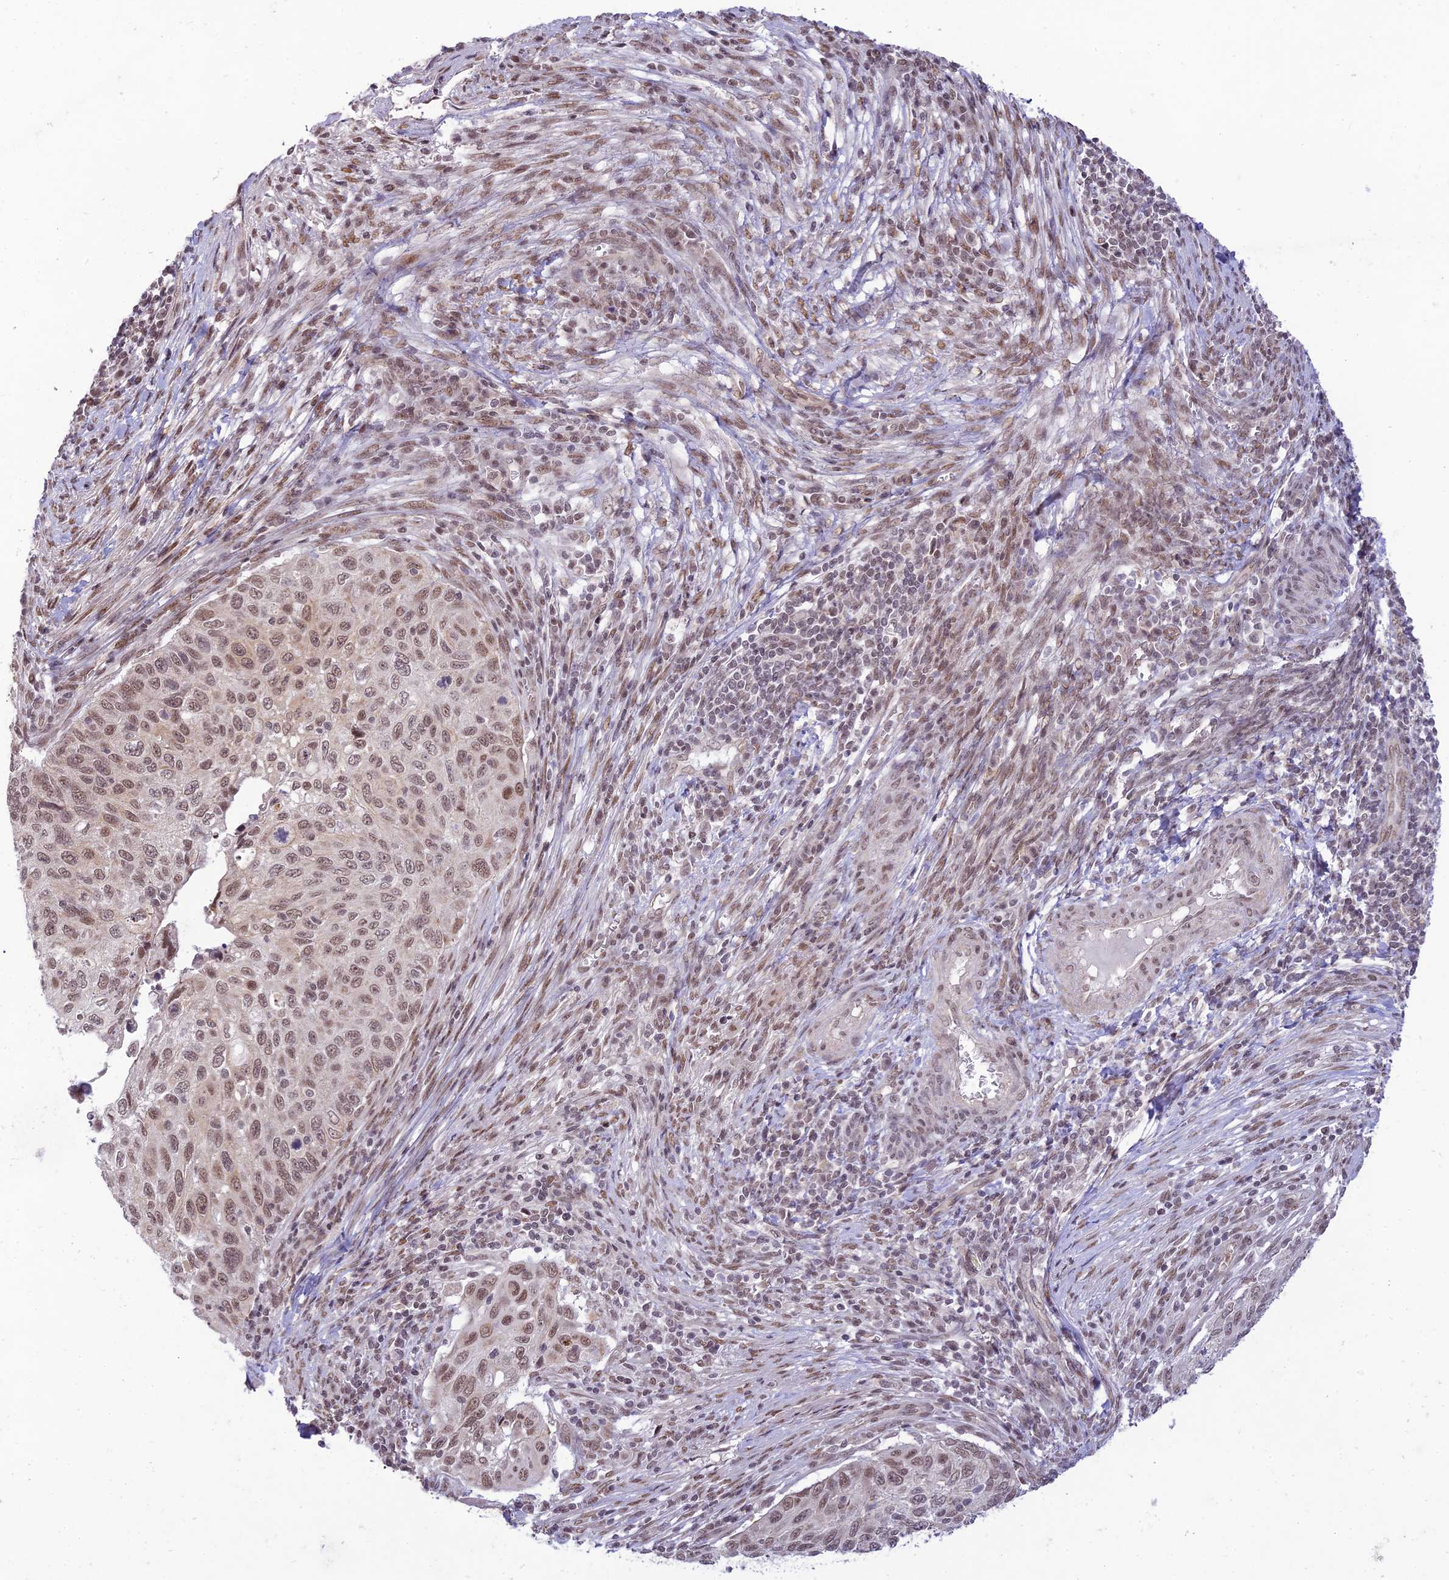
{"staining": {"intensity": "moderate", "quantity": ">75%", "location": "nuclear"}, "tissue": "cervical cancer", "cell_type": "Tumor cells", "image_type": "cancer", "snomed": [{"axis": "morphology", "description": "Squamous cell carcinoma, NOS"}, {"axis": "topography", "description": "Cervix"}], "caption": "Squamous cell carcinoma (cervical) stained for a protein shows moderate nuclear positivity in tumor cells.", "gene": "MICOS13", "patient": {"sex": "female", "age": 70}}